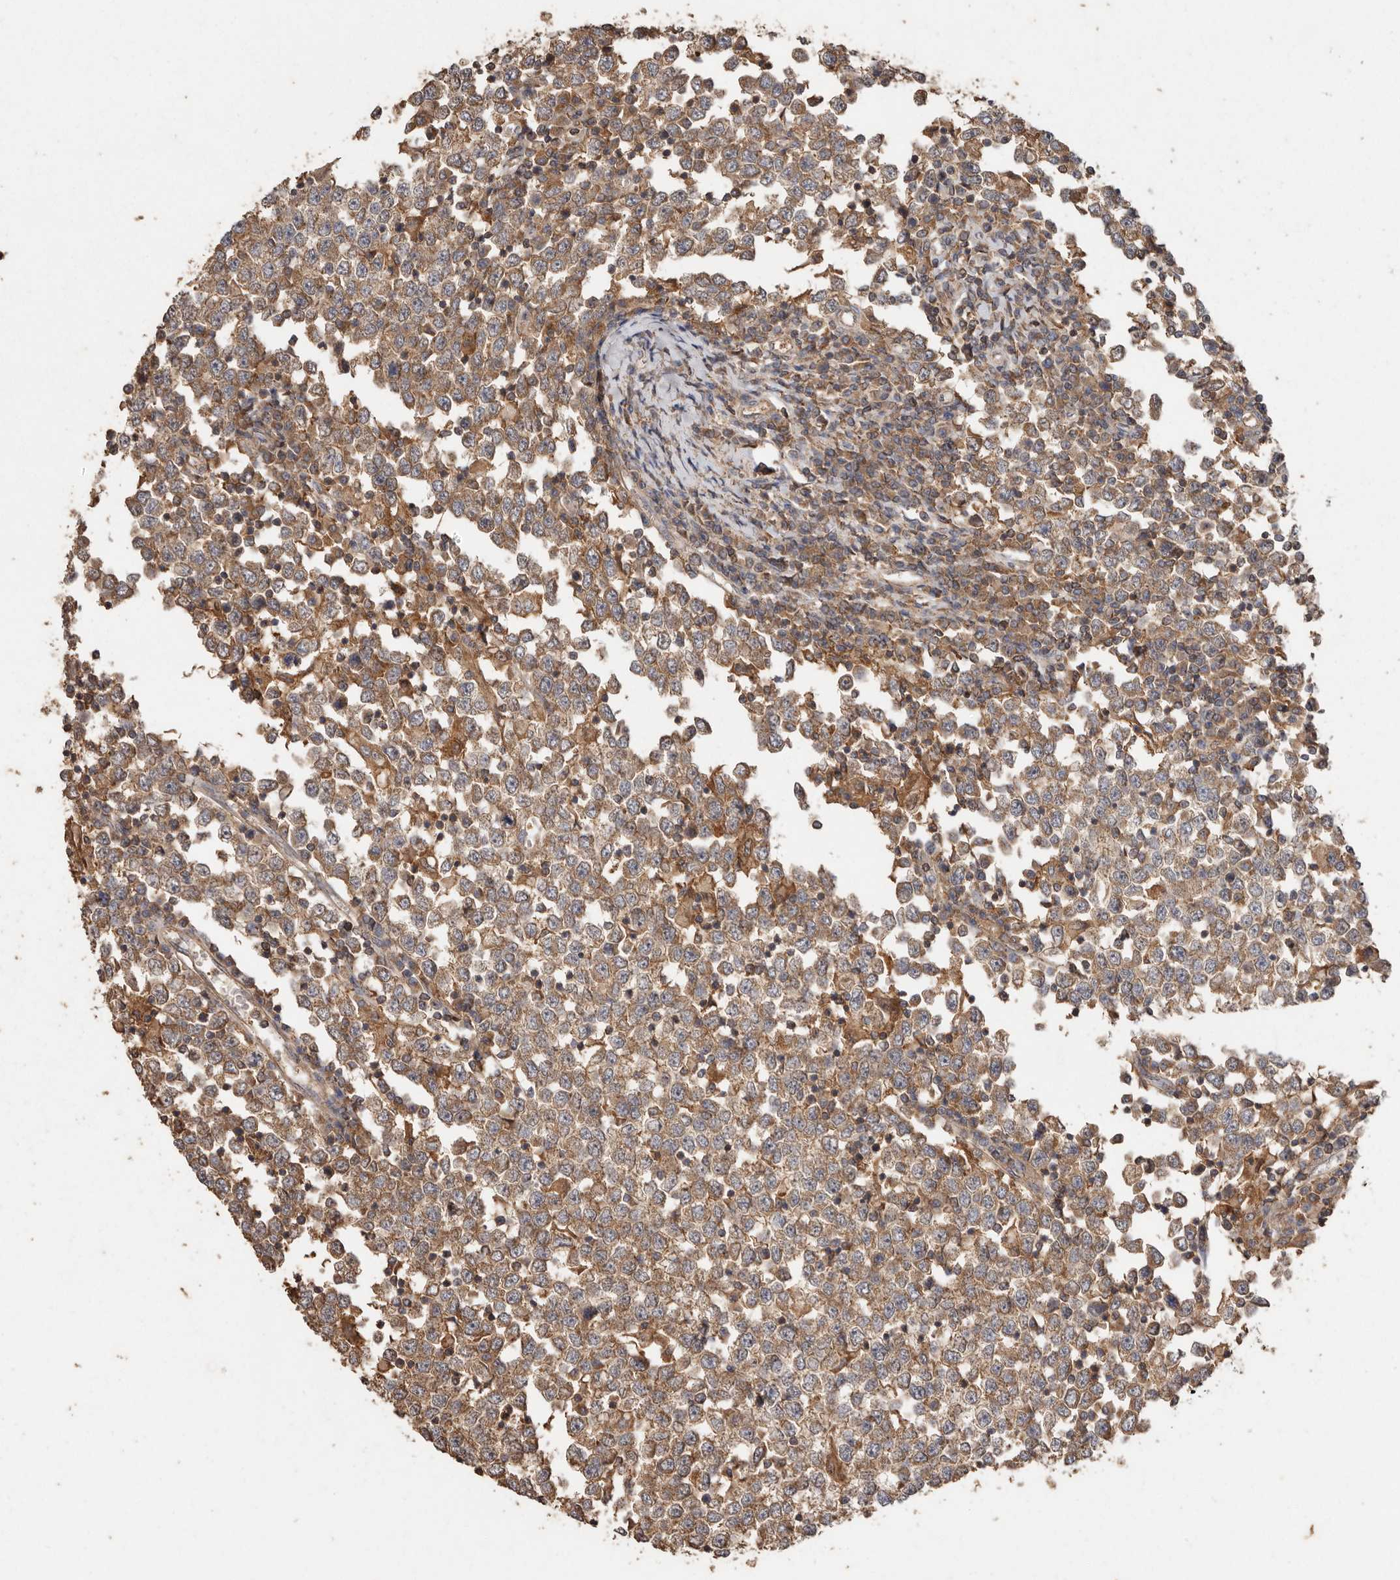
{"staining": {"intensity": "moderate", "quantity": ">75%", "location": "cytoplasmic/membranous"}, "tissue": "testis cancer", "cell_type": "Tumor cells", "image_type": "cancer", "snomed": [{"axis": "morphology", "description": "Seminoma, NOS"}, {"axis": "topography", "description": "Testis"}], "caption": "Testis cancer stained with immunohistochemistry displays moderate cytoplasmic/membranous positivity in approximately >75% of tumor cells.", "gene": "RWDD1", "patient": {"sex": "male", "age": 65}}